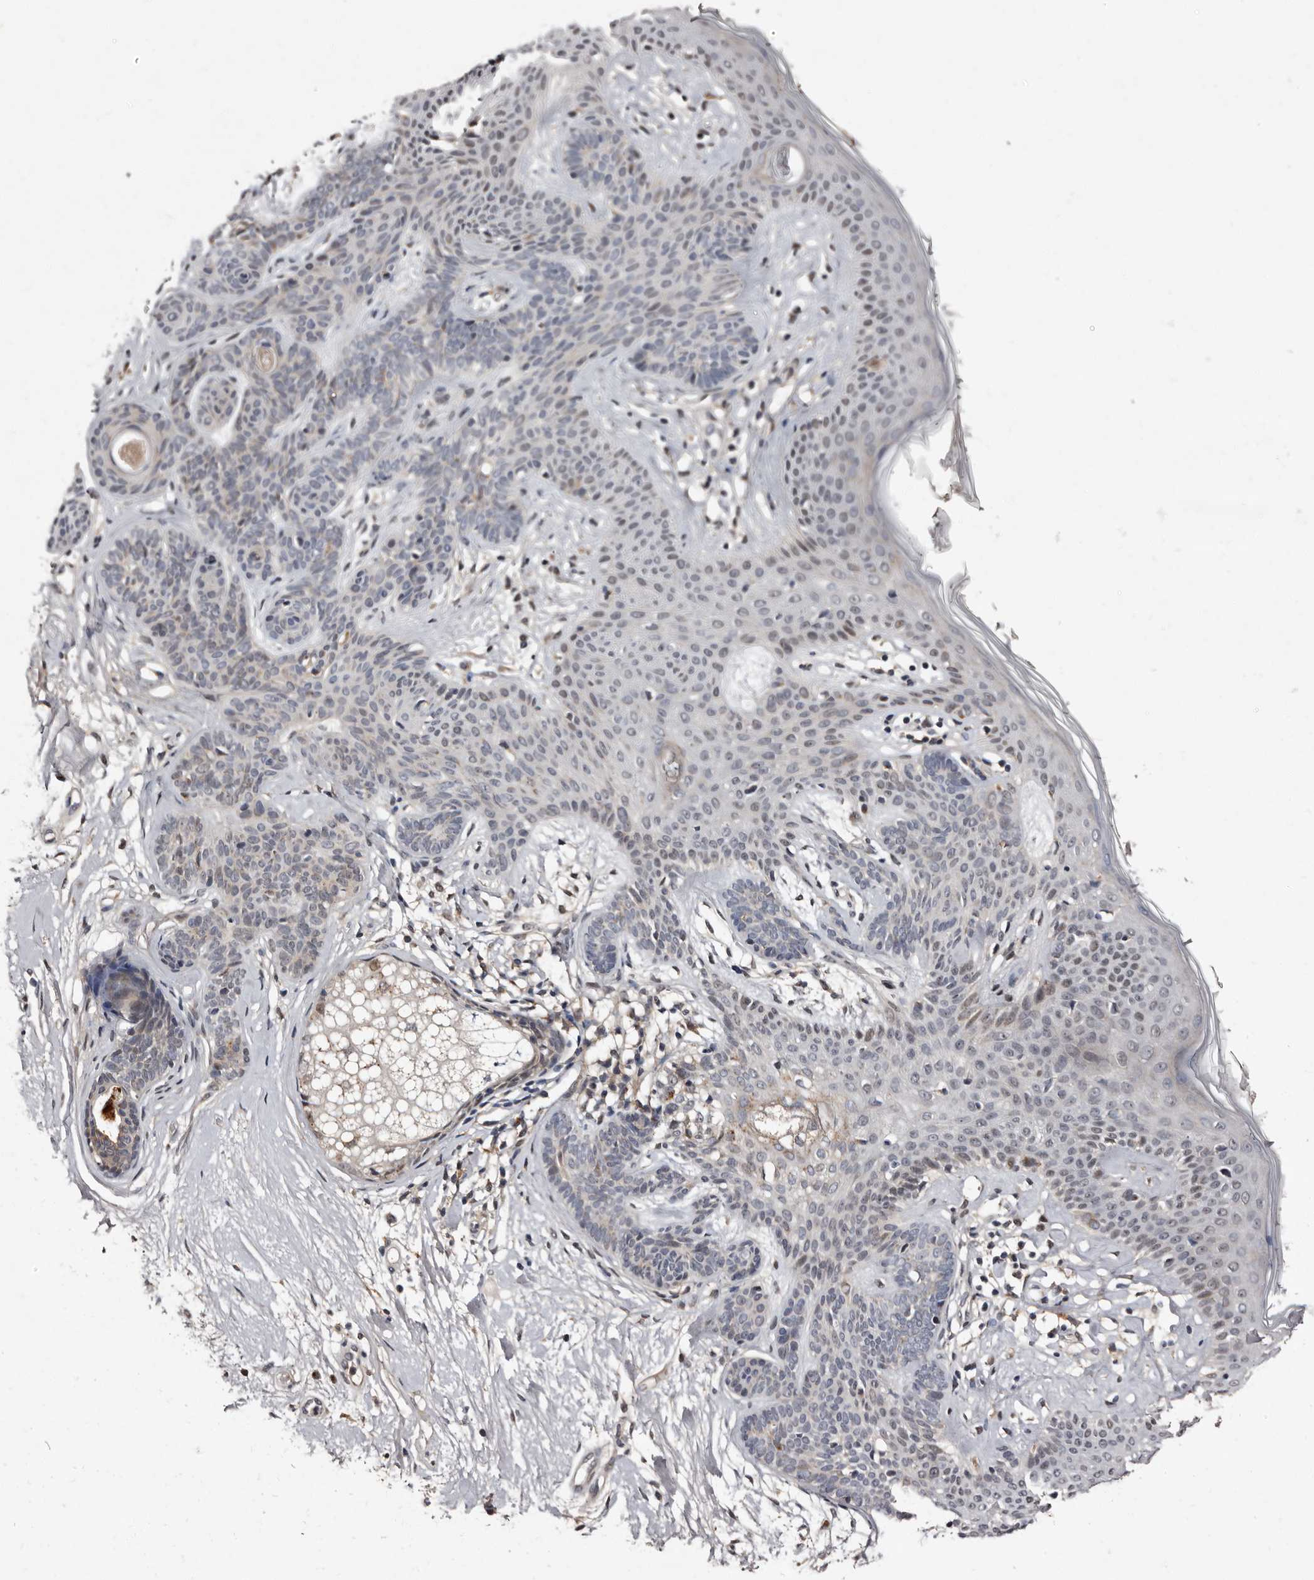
{"staining": {"intensity": "weak", "quantity": "<25%", "location": "cytoplasmic/membranous"}, "tissue": "skin cancer", "cell_type": "Tumor cells", "image_type": "cancer", "snomed": [{"axis": "morphology", "description": "Developmental malformation"}, {"axis": "morphology", "description": "Basal cell carcinoma"}, {"axis": "topography", "description": "Skin"}], "caption": "IHC image of neoplastic tissue: human skin cancer stained with DAB (3,3'-diaminobenzidine) displays no significant protein positivity in tumor cells.", "gene": "FAM91A1", "patient": {"sex": "female", "age": 62}}